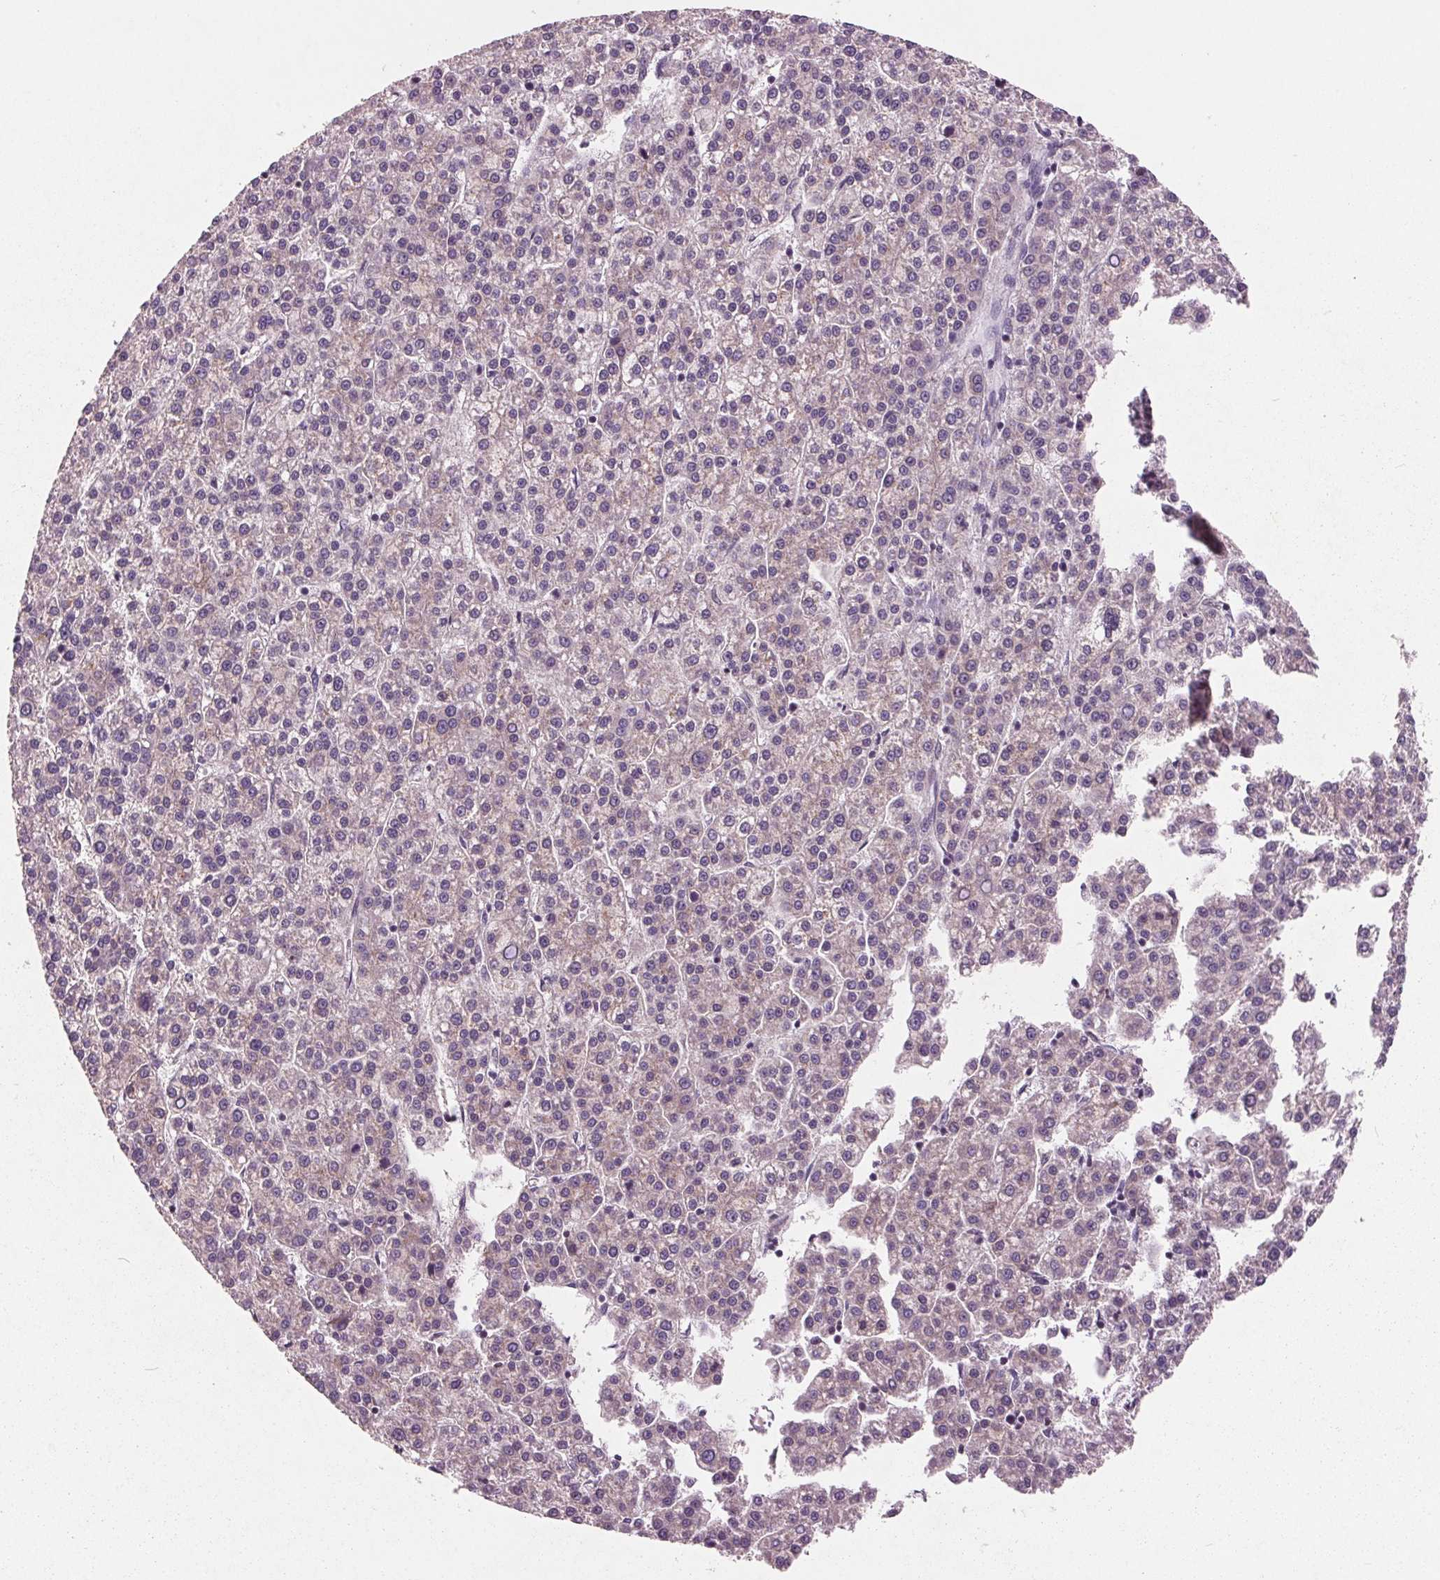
{"staining": {"intensity": "weak", "quantity": "<25%", "location": "cytoplasmic/membranous"}, "tissue": "liver cancer", "cell_type": "Tumor cells", "image_type": "cancer", "snomed": [{"axis": "morphology", "description": "Carcinoma, Hepatocellular, NOS"}, {"axis": "topography", "description": "Liver"}], "caption": "This is a histopathology image of IHC staining of liver cancer, which shows no staining in tumor cells.", "gene": "C6", "patient": {"sex": "female", "age": 58}}